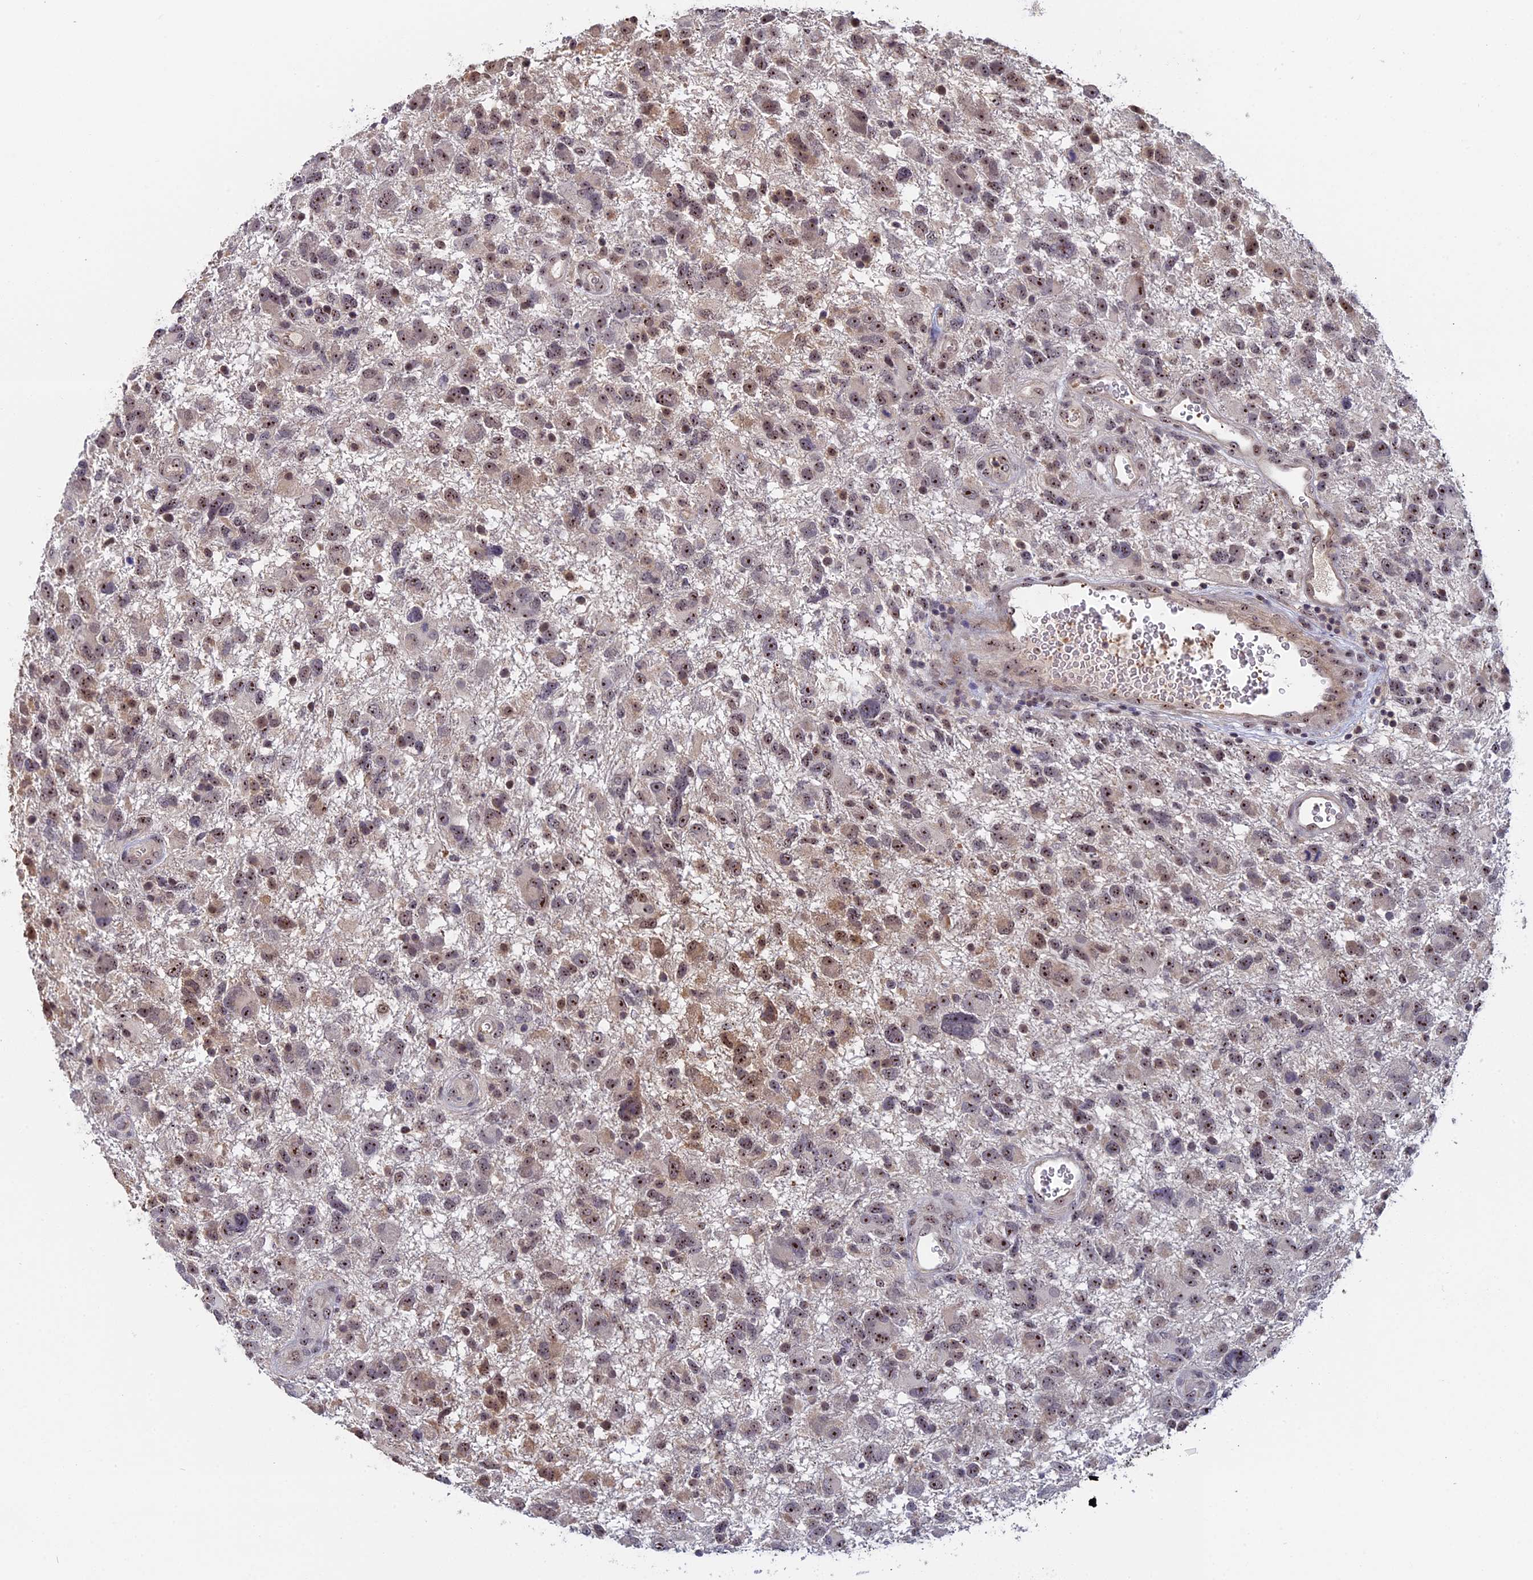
{"staining": {"intensity": "moderate", "quantity": ">75%", "location": "nuclear"}, "tissue": "glioma", "cell_type": "Tumor cells", "image_type": "cancer", "snomed": [{"axis": "morphology", "description": "Glioma, malignant, High grade"}, {"axis": "topography", "description": "Brain"}], "caption": "Protein staining reveals moderate nuclear staining in approximately >75% of tumor cells in malignant glioma (high-grade). (Brightfield microscopy of DAB IHC at high magnification).", "gene": "FAM98C", "patient": {"sex": "male", "age": 61}}